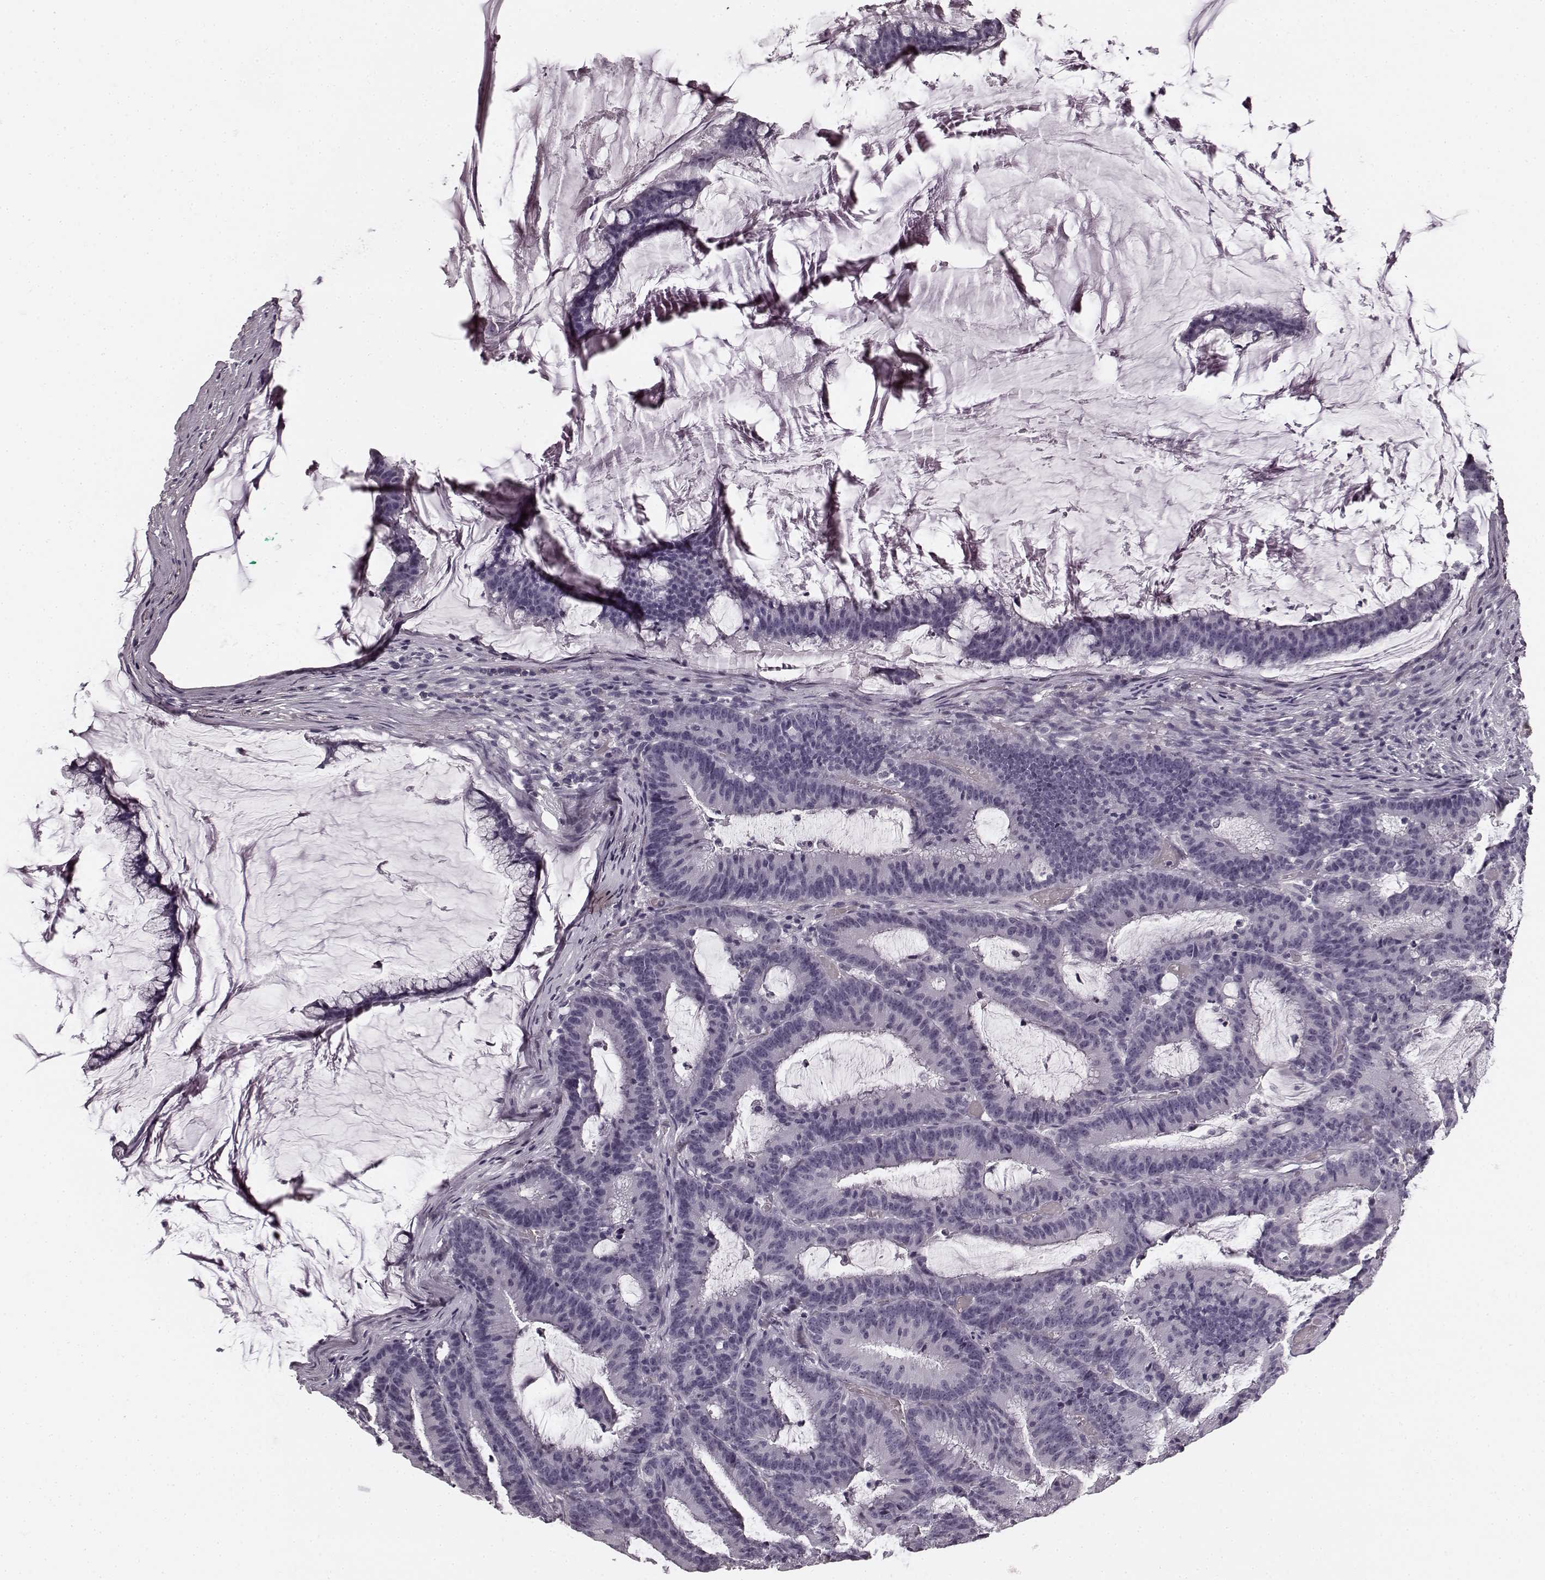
{"staining": {"intensity": "negative", "quantity": "none", "location": "none"}, "tissue": "colorectal cancer", "cell_type": "Tumor cells", "image_type": "cancer", "snomed": [{"axis": "morphology", "description": "Adenocarcinoma, NOS"}, {"axis": "topography", "description": "Colon"}], "caption": "Adenocarcinoma (colorectal) stained for a protein using immunohistochemistry exhibits no expression tumor cells.", "gene": "TMPRSS15", "patient": {"sex": "female", "age": 78}}